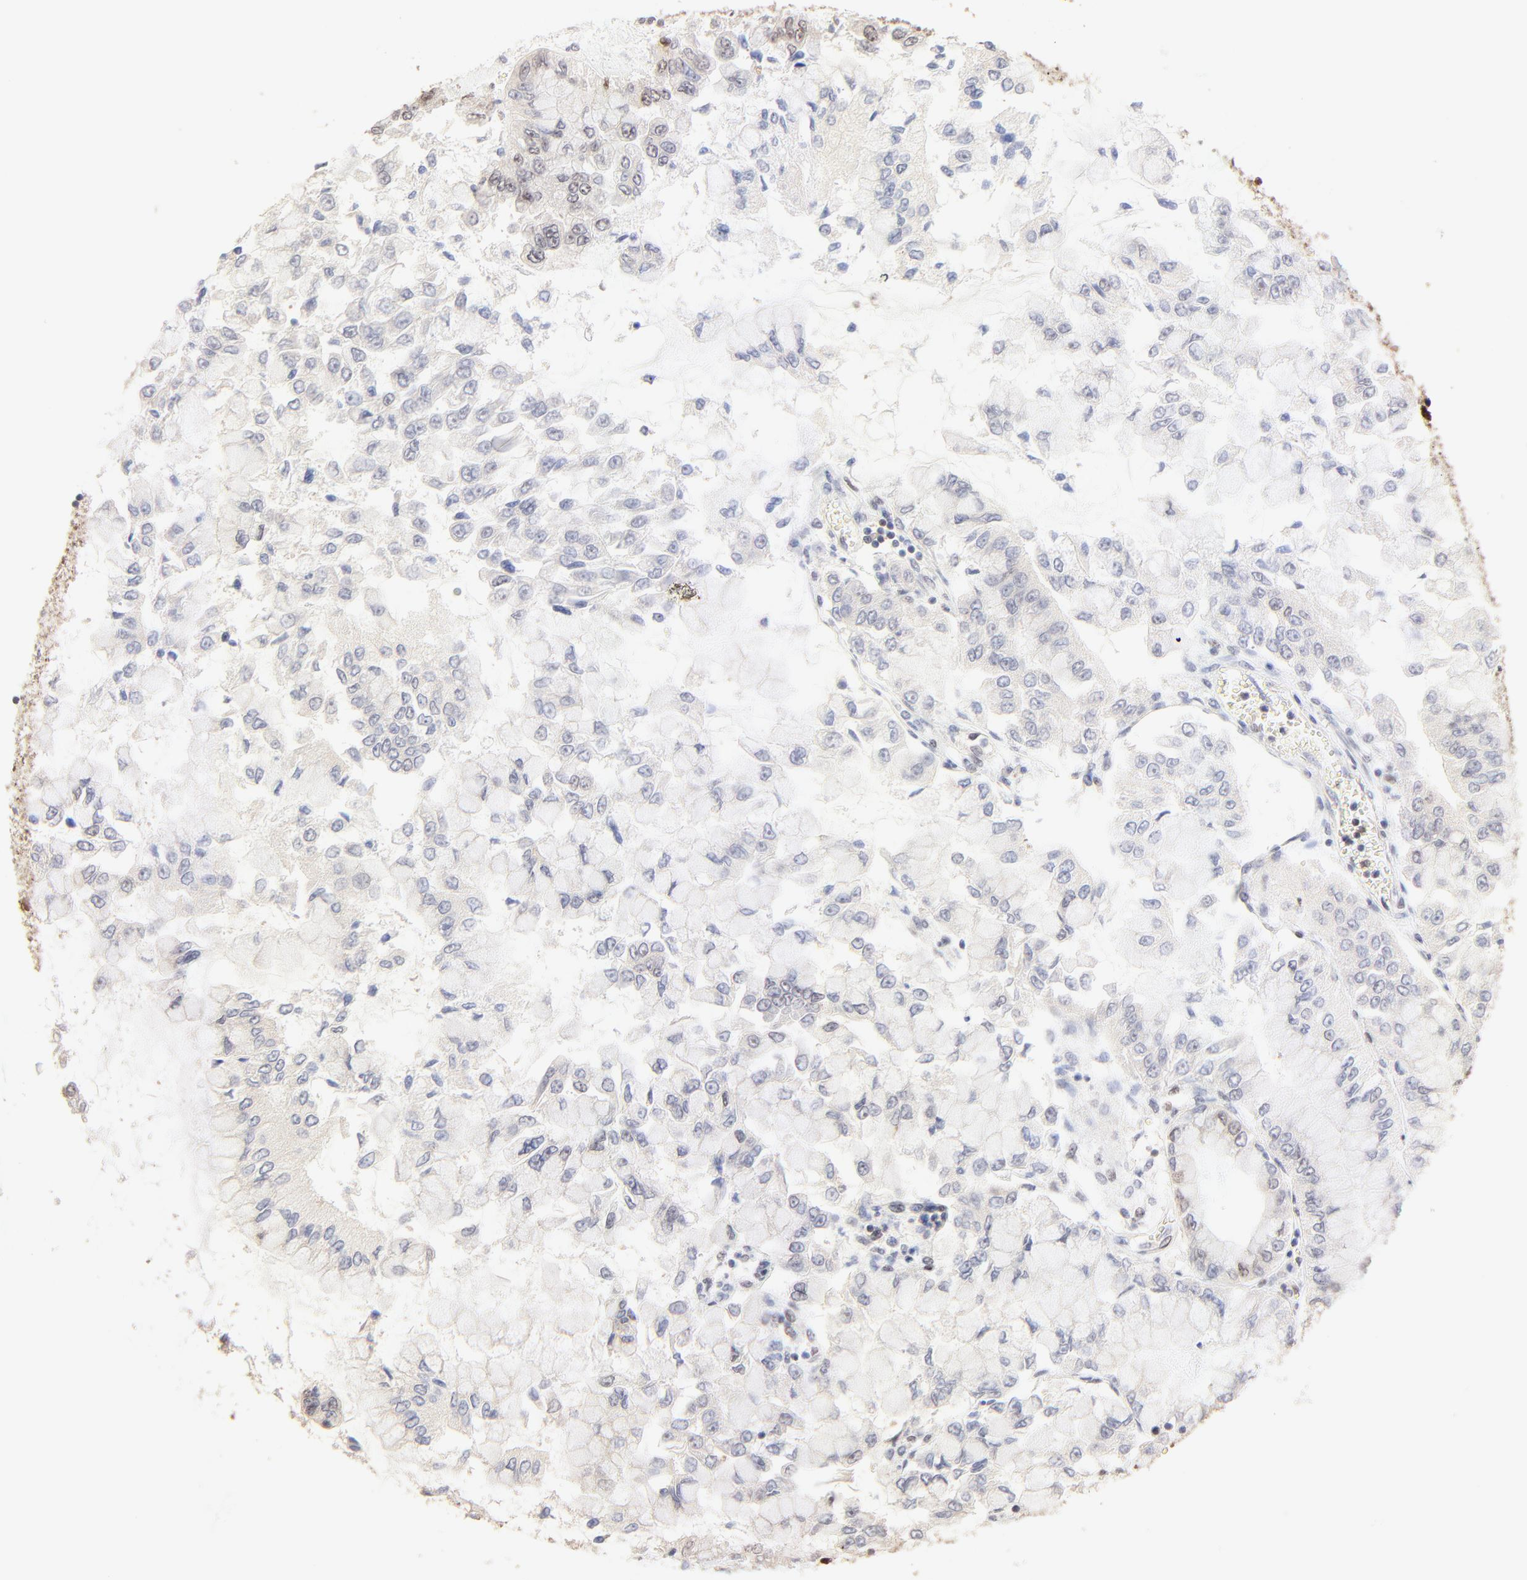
{"staining": {"intensity": "weak", "quantity": "<25%", "location": "nuclear"}, "tissue": "liver cancer", "cell_type": "Tumor cells", "image_type": "cancer", "snomed": [{"axis": "morphology", "description": "Cholangiocarcinoma"}, {"axis": "topography", "description": "Liver"}], "caption": "Image shows no protein expression in tumor cells of liver cancer (cholangiocarcinoma) tissue. Brightfield microscopy of immunohistochemistry (IHC) stained with DAB (3,3'-diaminobenzidine) (brown) and hematoxylin (blue), captured at high magnification.", "gene": "DSN1", "patient": {"sex": "female", "age": 79}}